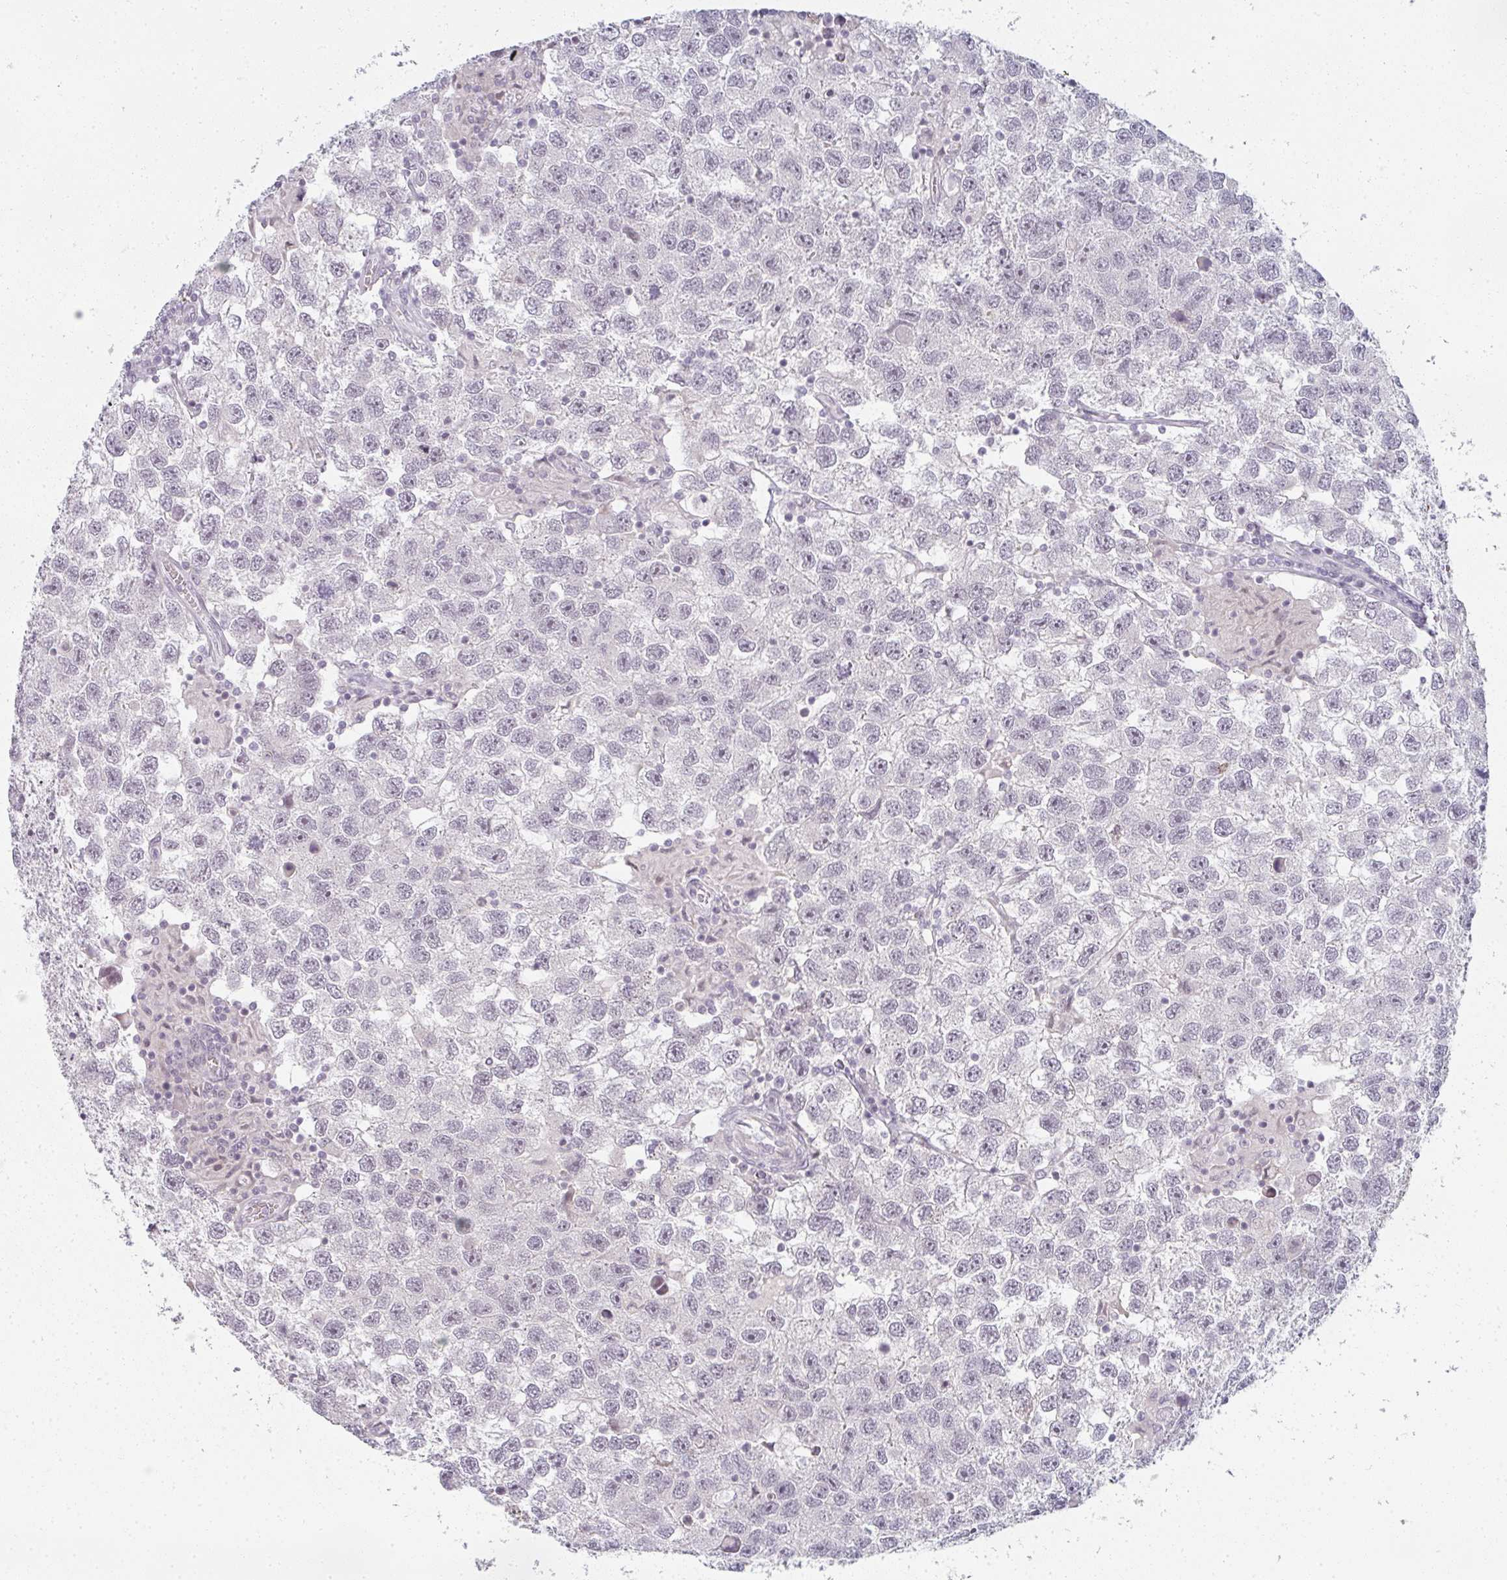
{"staining": {"intensity": "negative", "quantity": "none", "location": "none"}, "tissue": "testis cancer", "cell_type": "Tumor cells", "image_type": "cancer", "snomed": [{"axis": "morphology", "description": "Seminoma, NOS"}, {"axis": "topography", "description": "Testis"}], "caption": "This is an immunohistochemistry (IHC) histopathology image of human testis cancer (seminoma). There is no expression in tumor cells.", "gene": "RBBP6", "patient": {"sex": "male", "age": 26}}